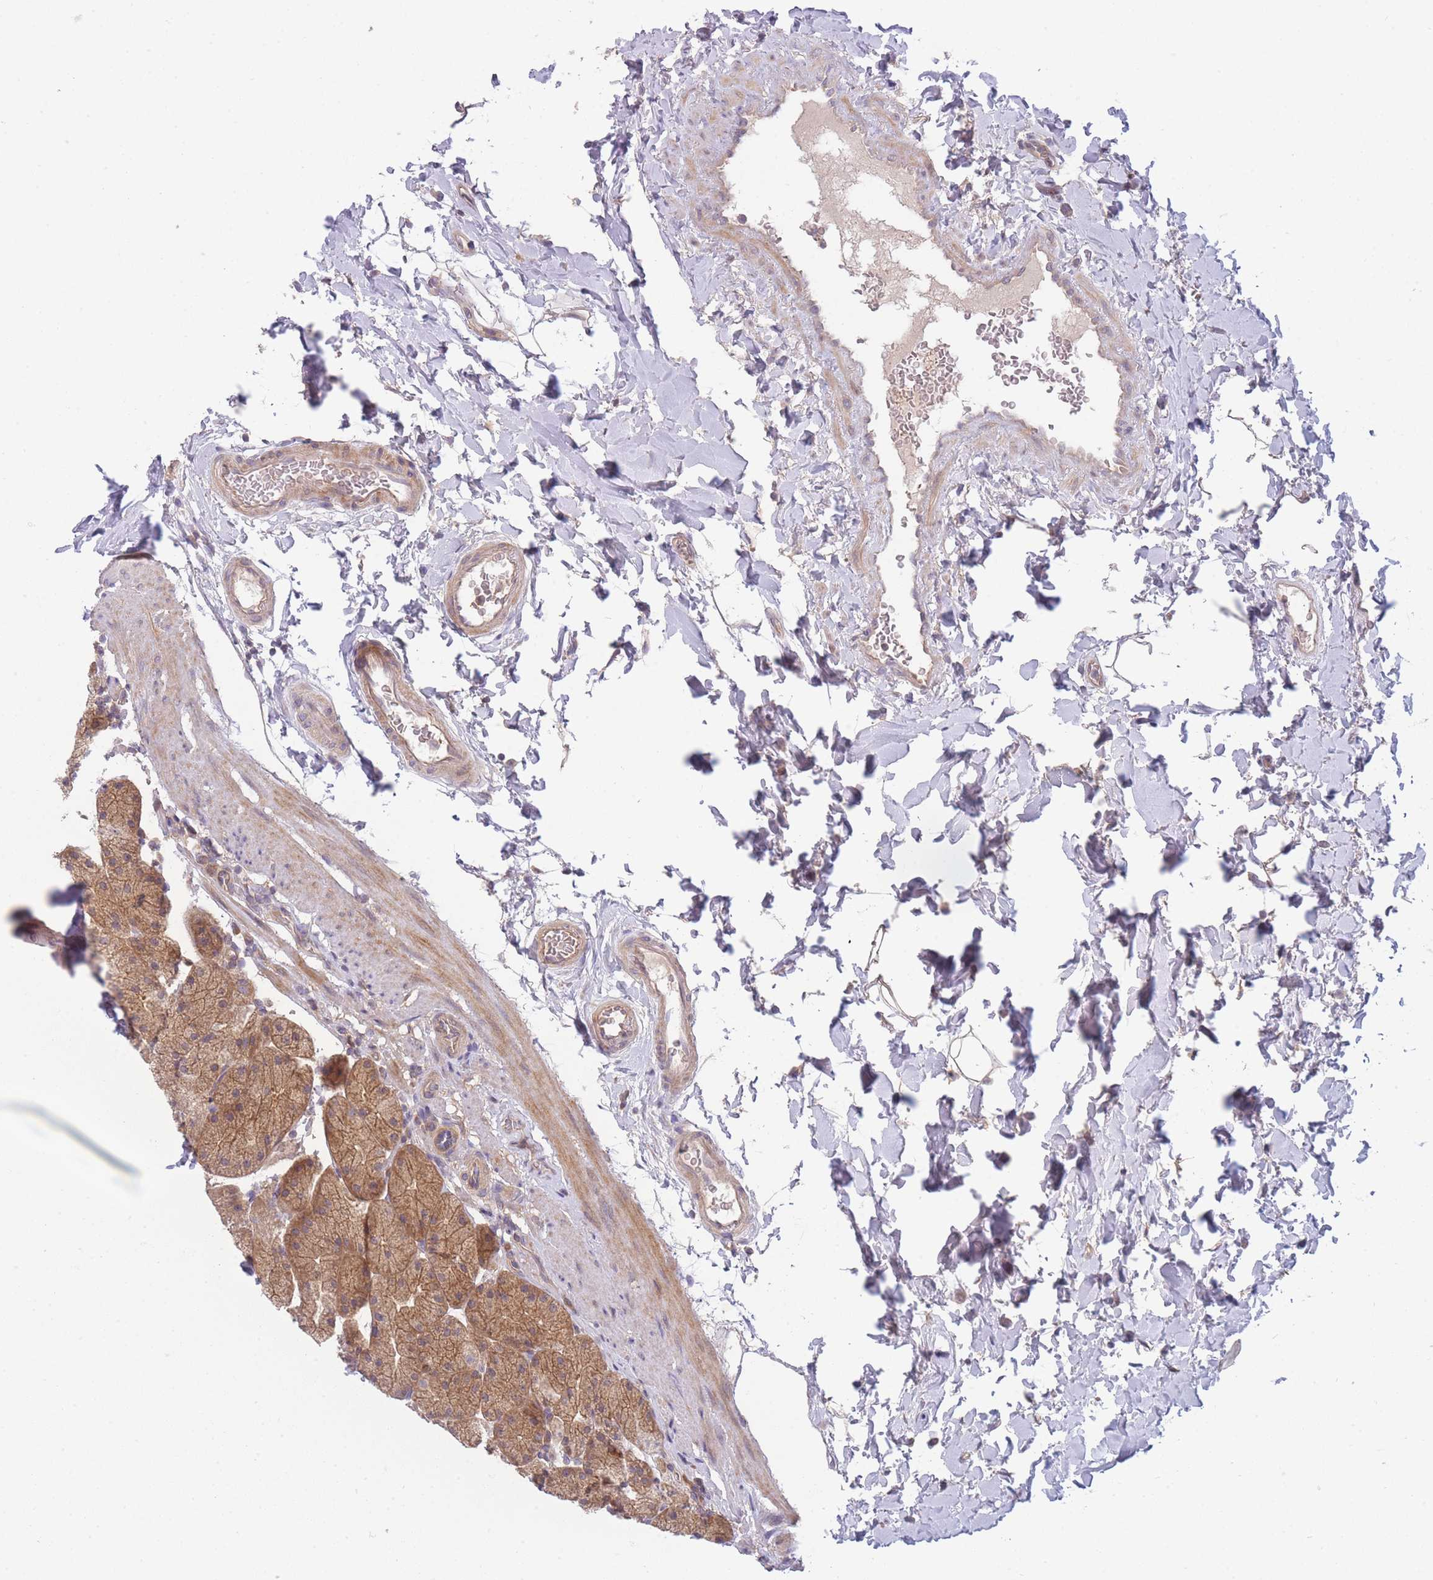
{"staining": {"intensity": "moderate", "quantity": ">75%", "location": "cytoplasmic/membranous"}, "tissue": "stomach", "cell_type": "Glandular cells", "image_type": "normal", "snomed": [{"axis": "morphology", "description": "Normal tissue, NOS"}, {"axis": "topography", "description": "Stomach, upper"}, {"axis": "topography", "description": "Stomach, lower"}], "caption": "Stomach stained with IHC exhibits moderate cytoplasmic/membranous positivity in about >75% of glandular cells. Ihc stains the protein of interest in brown and the nuclei are stained blue.", "gene": "PFDN6", "patient": {"sex": "male", "age": 67}}